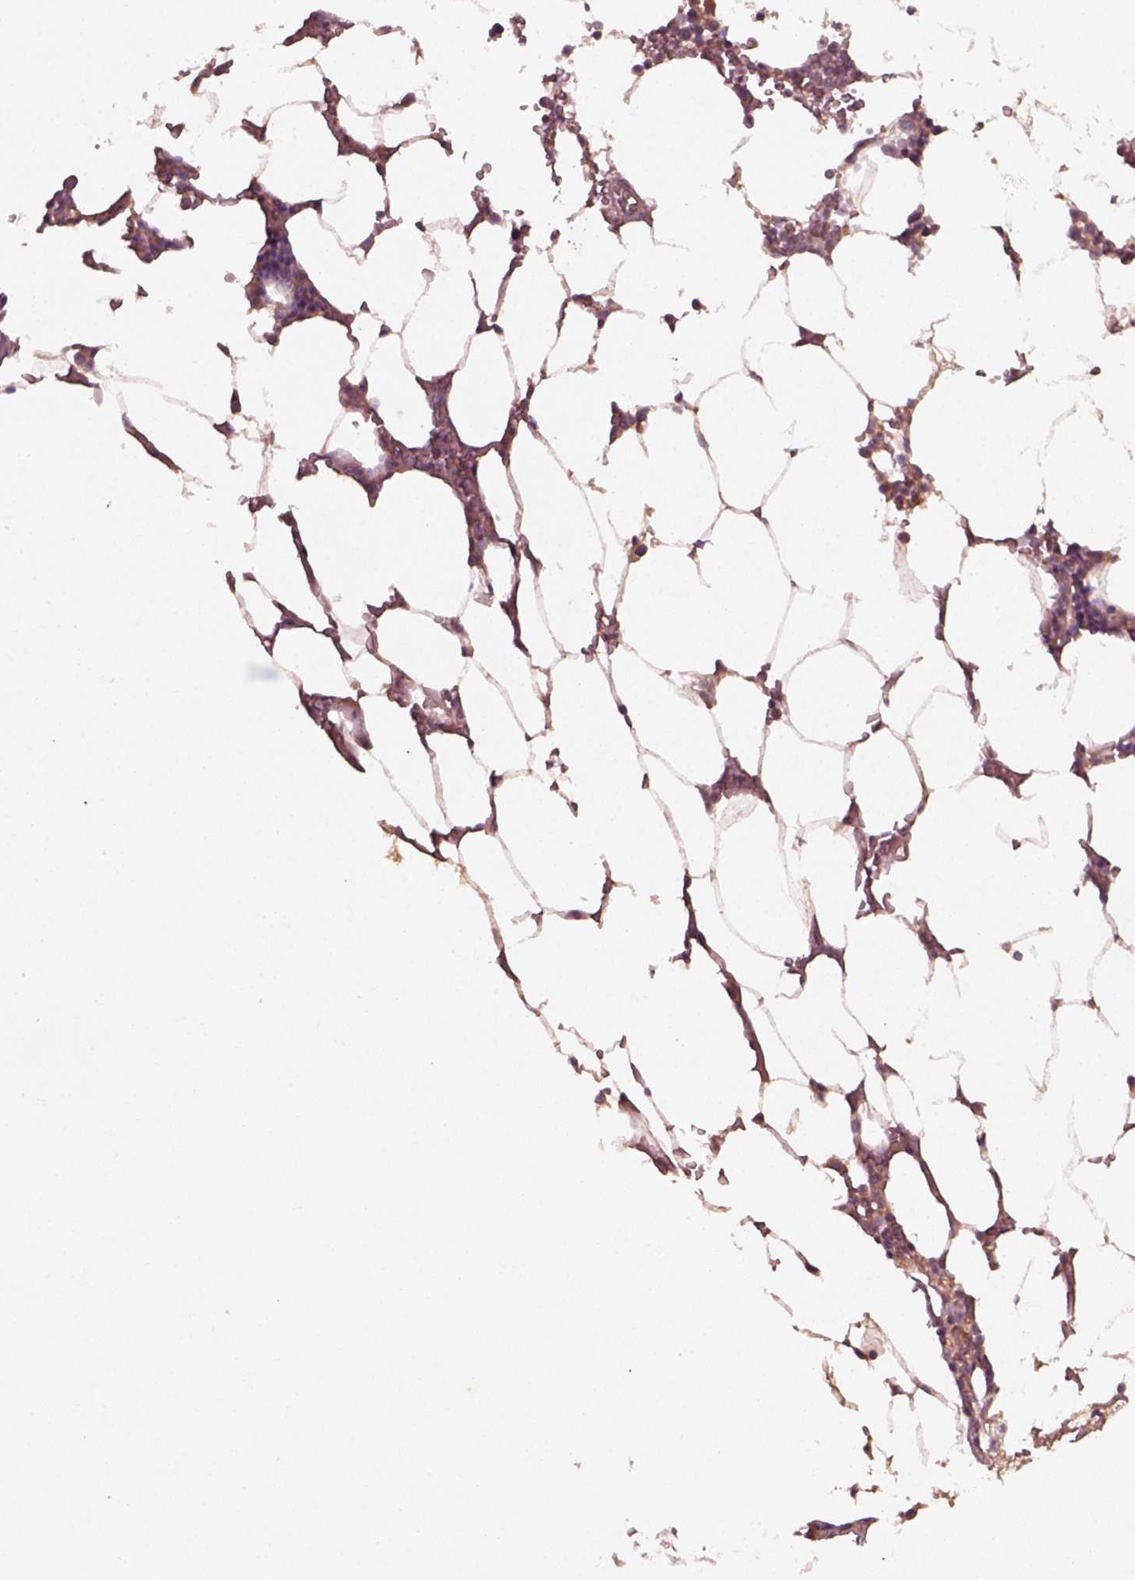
{"staining": {"intensity": "strong", "quantity": ">75%", "location": "cytoplasmic/membranous"}, "tissue": "bone marrow", "cell_type": "Hematopoietic cells", "image_type": "normal", "snomed": [{"axis": "morphology", "description": "Normal tissue, NOS"}, {"axis": "topography", "description": "Bone marrow"}], "caption": "A high-resolution histopathology image shows IHC staining of unremarkable bone marrow, which reveals strong cytoplasmic/membranous expression in approximately >75% of hematopoietic cells. The protein is shown in brown color, while the nuclei are stained blue.", "gene": "FAM234A", "patient": {"sex": "female", "age": 52}}